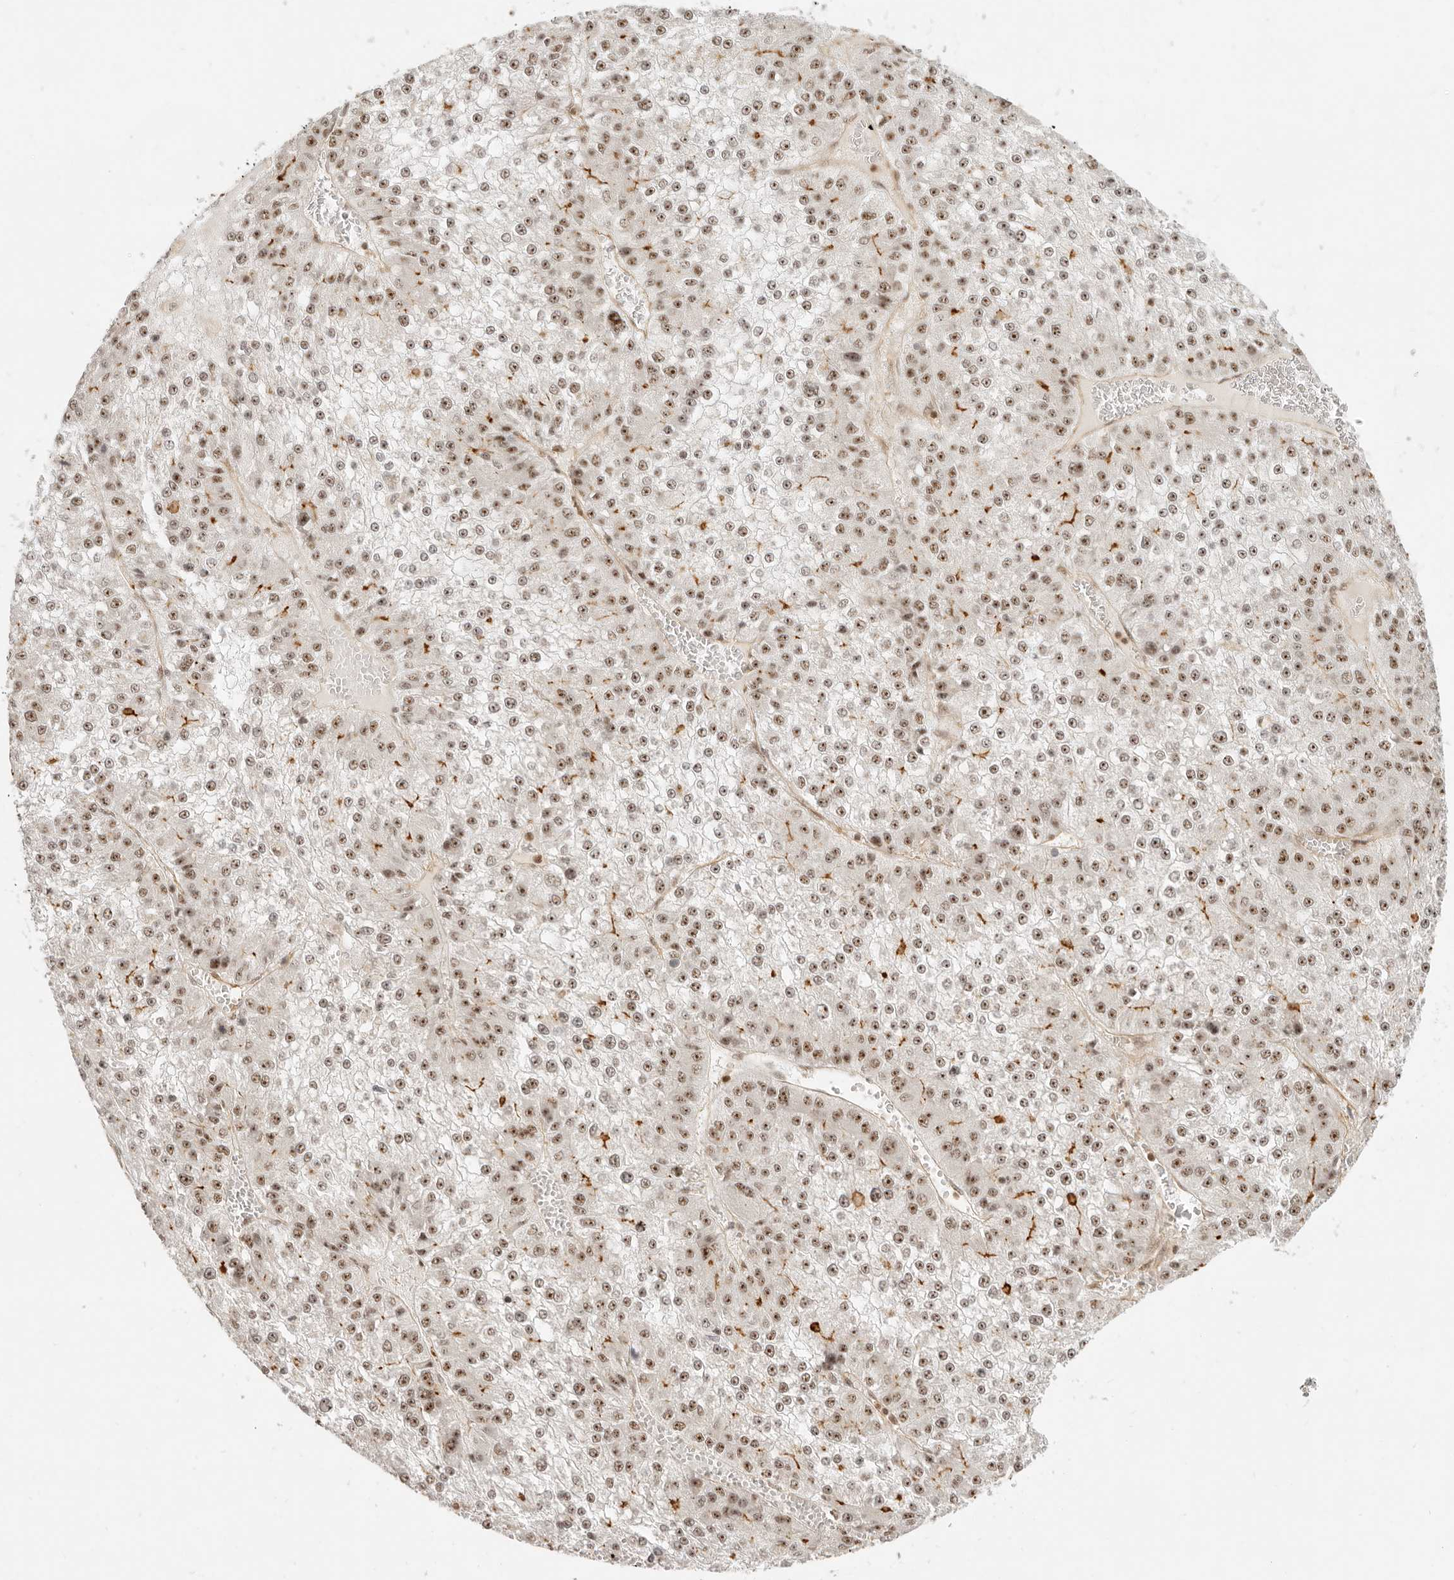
{"staining": {"intensity": "moderate", "quantity": ">75%", "location": "nuclear"}, "tissue": "liver cancer", "cell_type": "Tumor cells", "image_type": "cancer", "snomed": [{"axis": "morphology", "description": "Carcinoma, Hepatocellular, NOS"}, {"axis": "topography", "description": "Liver"}], "caption": "Moderate nuclear expression is identified in about >75% of tumor cells in liver hepatocellular carcinoma.", "gene": "BAP1", "patient": {"sex": "female", "age": 73}}